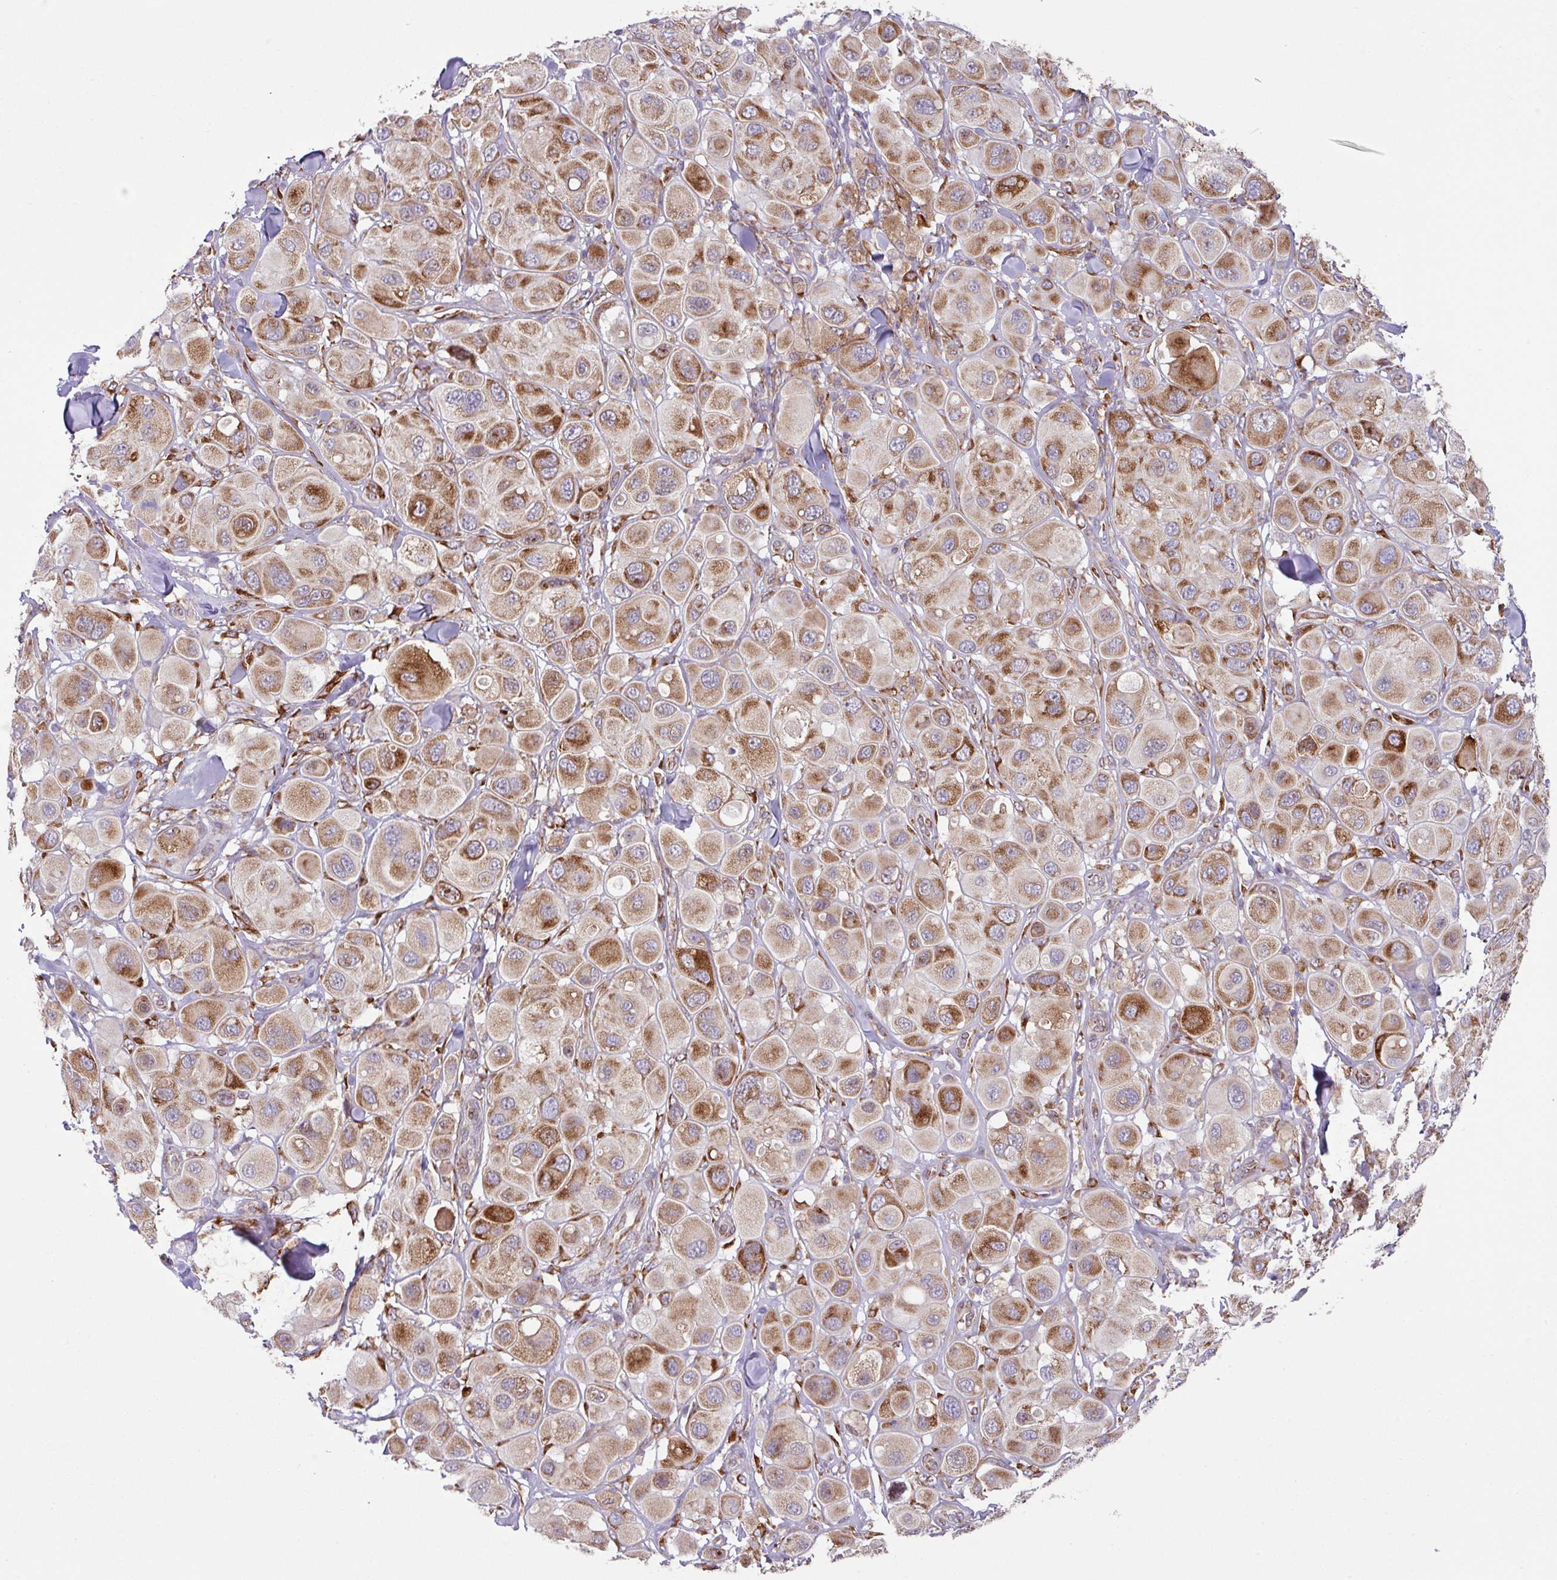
{"staining": {"intensity": "moderate", "quantity": ">75%", "location": "cytoplasmic/membranous"}, "tissue": "melanoma", "cell_type": "Tumor cells", "image_type": "cancer", "snomed": [{"axis": "morphology", "description": "Malignant melanoma, Metastatic site"}, {"axis": "topography", "description": "Skin"}], "caption": "Tumor cells show medium levels of moderate cytoplasmic/membranous expression in approximately >75% of cells in human melanoma.", "gene": "SLC39A7", "patient": {"sex": "male", "age": 41}}